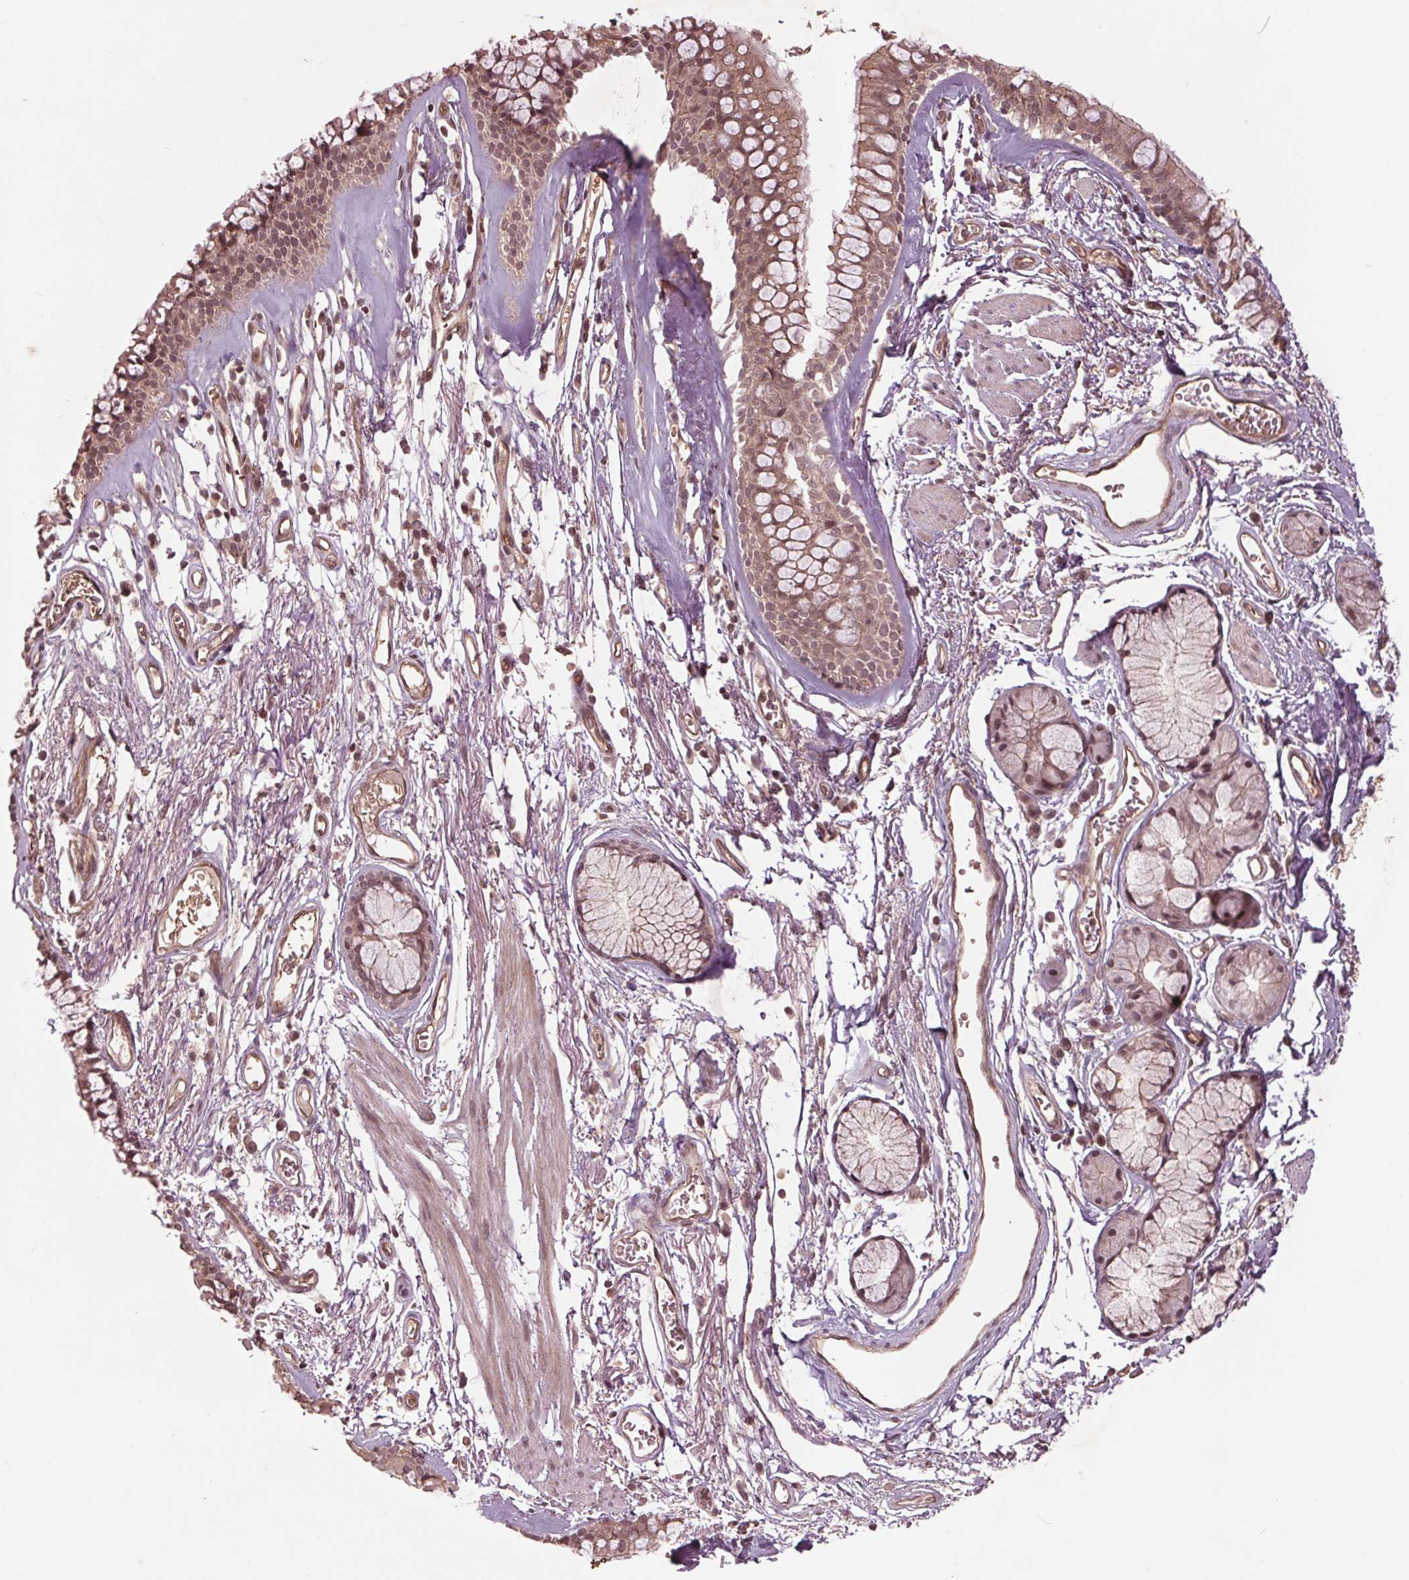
{"staining": {"intensity": "negative", "quantity": "none", "location": "none"}, "tissue": "adipose tissue", "cell_type": "Adipocytes", "image_type": "normal", "snomed": [{"axis": "morphology", "description": "Normal tissue, NOS"}, {"axis": "topography", "description": "Cartilage tissue"}, {"axis": "topography", "description": "Bronchus"}], "caption": "This micrograph is of normal adipose tissue stained with immunohistochemistry (IHC) to label a protein in brown with the nuclei are counter-stained blue. There is no positivity in adipocytes. (Brightfield microscopy of DAB (3,3'-diaminobenzidine) immunohistochemistry at high magnification).", "gene": "BTBD1", "patient": {"sex": "female", "age": 79}}